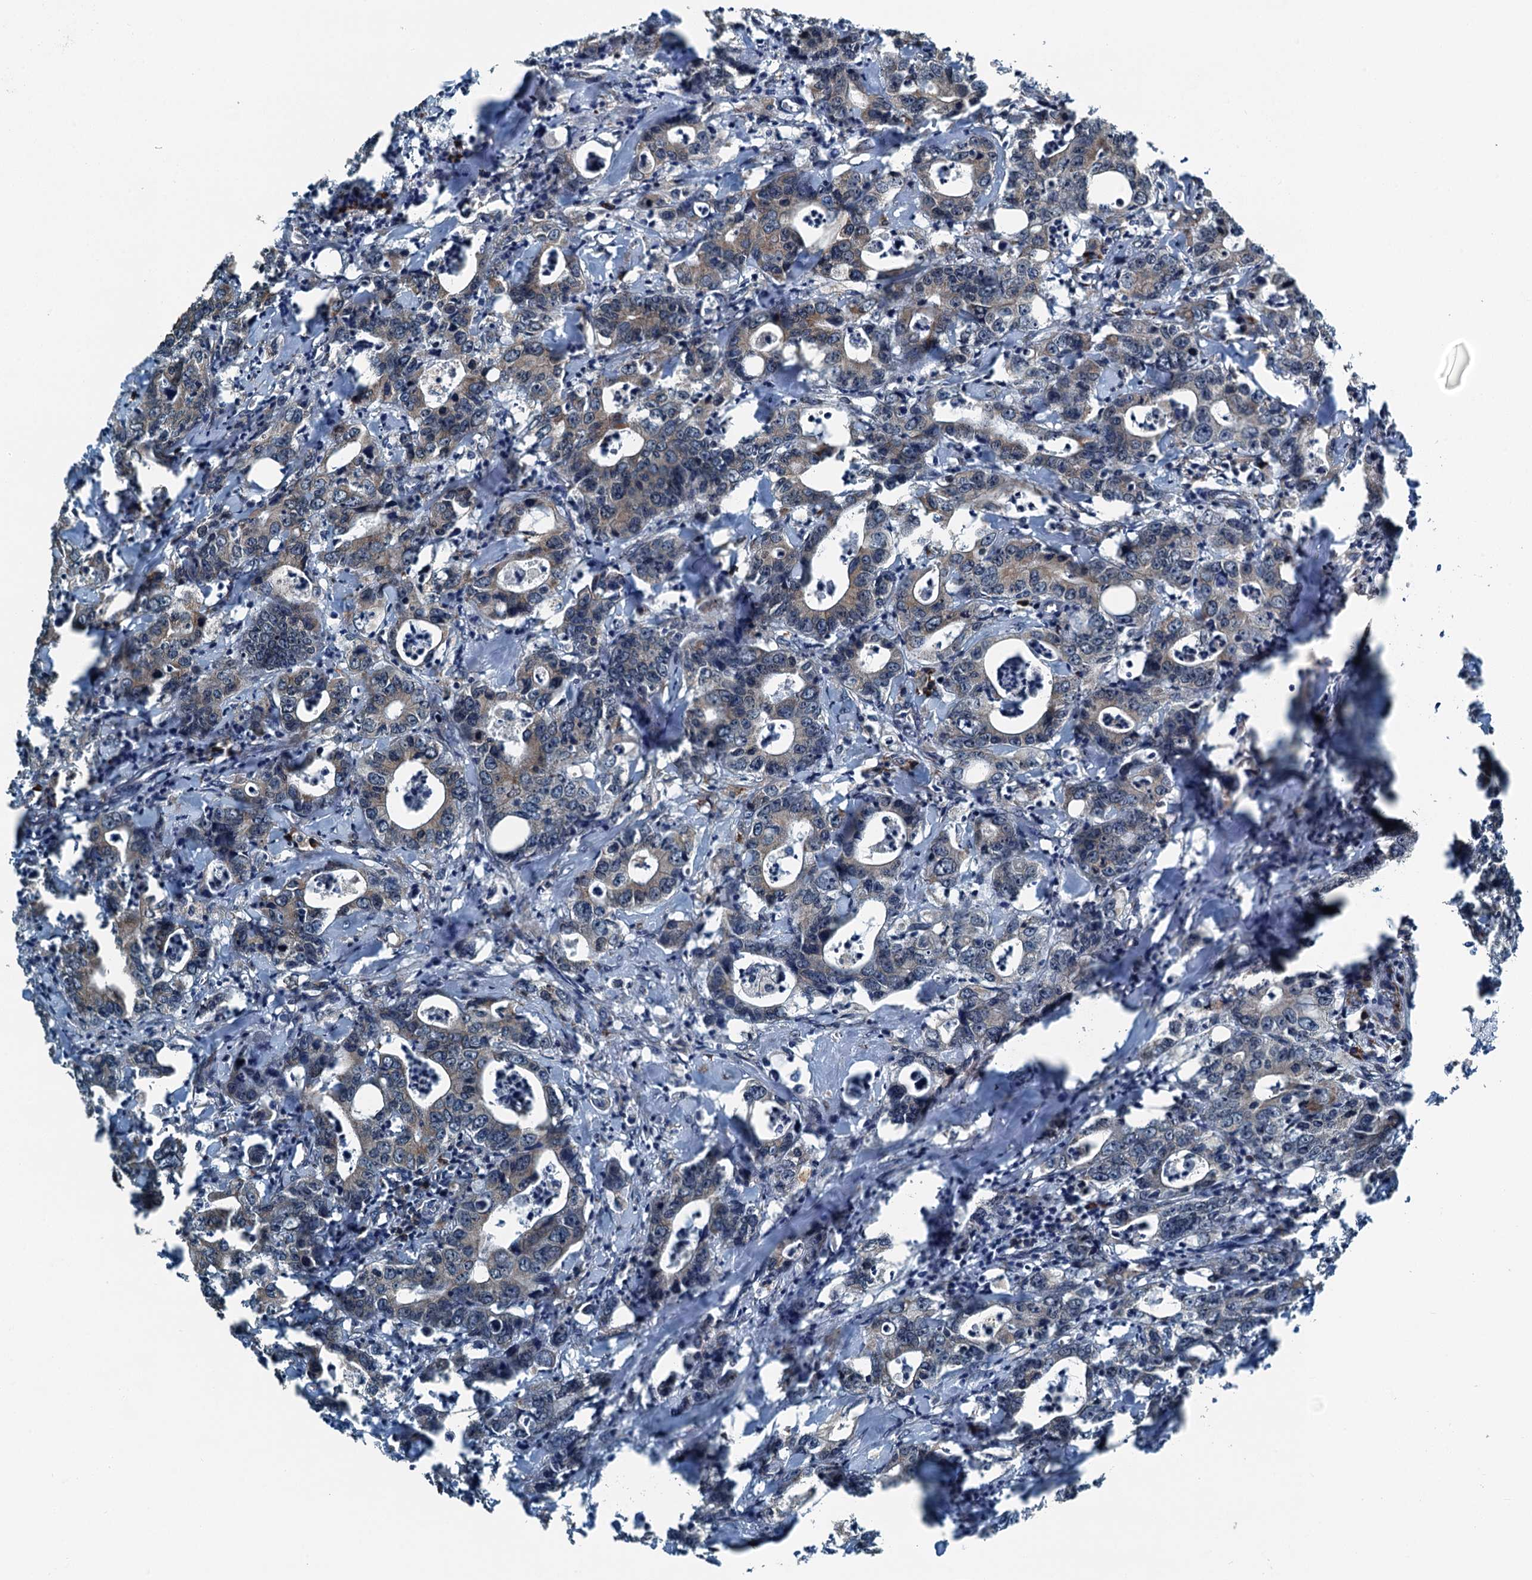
{"staining": {"intensity": "weak", "quantity": "<25%", "location": "cytoplasmic/membranous"}, "tissue": "colorectal cancer", "cell_type": "Tumor cells", "image_type": "cancer", "snomed": [{"axis": "morphology", "description": "Adenocarcinoma, NOS"}, {"axis": "topography", "description": "Colon"}], "caption": "IHC of human colorectal adenocarcinoma demonstrates no expression in tumor cells.", "gene": "TAMALIN", "patient": {"sex": "female", "age": 75}}